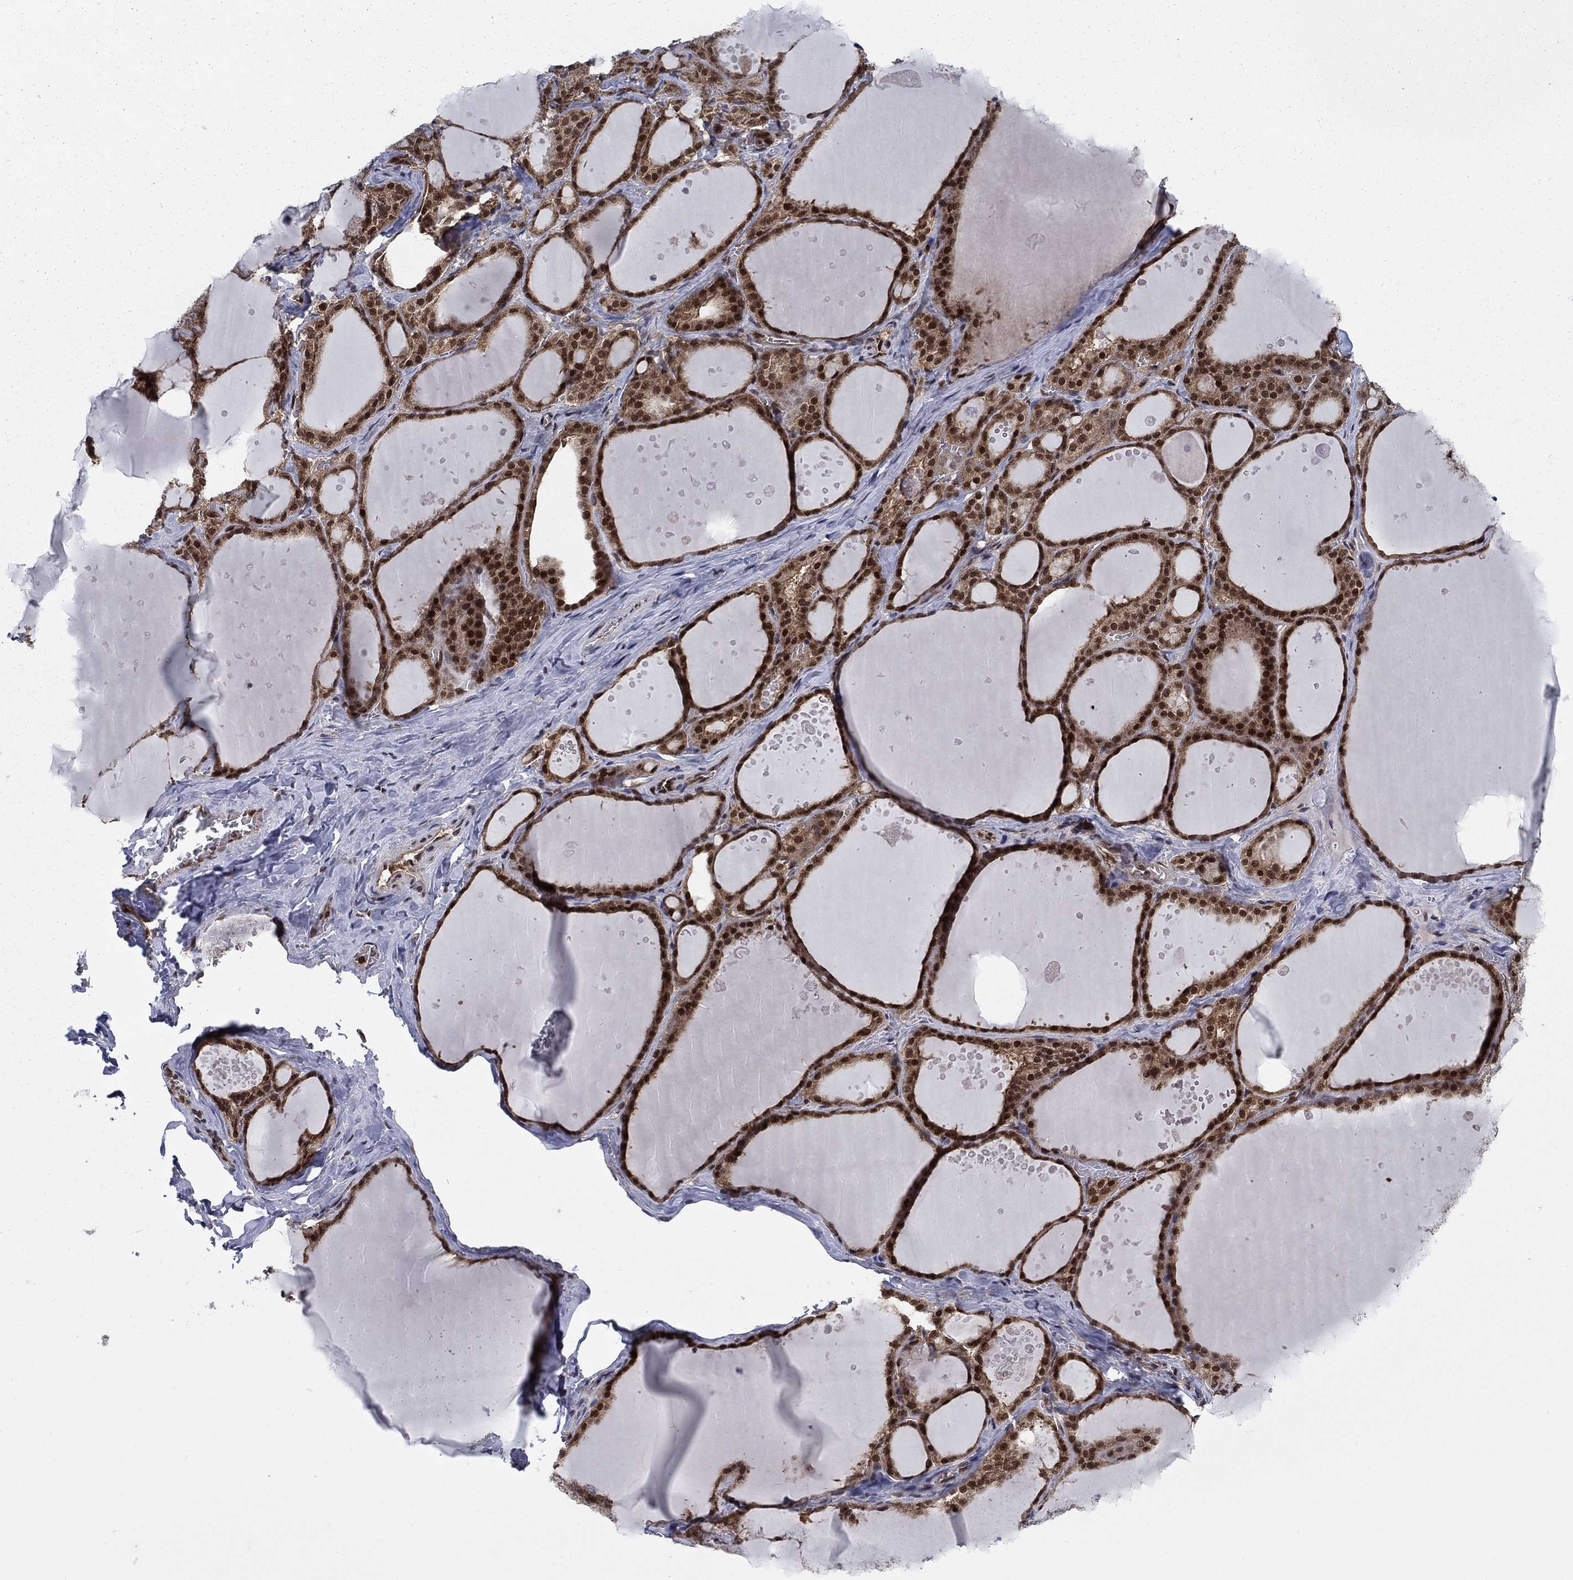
{"staining": {"intensity": "strong", "quantity": "25%-75%", "location": "cytoplasmic/membranous,nuclear"}, "tissue": "thyroid gland", "cell_type": "Glandular cells", "image_type": "normal", "snomed": [{"axis": "morphology", "description": "Normal tissue, NOS"}, {"axis": "topography", "description": "Thyroid gland"}], "caption": "Brown immunohistochemical staining in benign thyroid gland exhibits strong cytoplasmic/membranous,nuclear expression in about 25%-75% of glandular cells. The staining is performed using DAB (3,3'-diaminobenzidine) brown chromogen to label protein expression. The nuclei are counter-stained blue using hematoxylin.", "gene": "DNAJA1", "patient": {"sex": "male", "age": 63}}